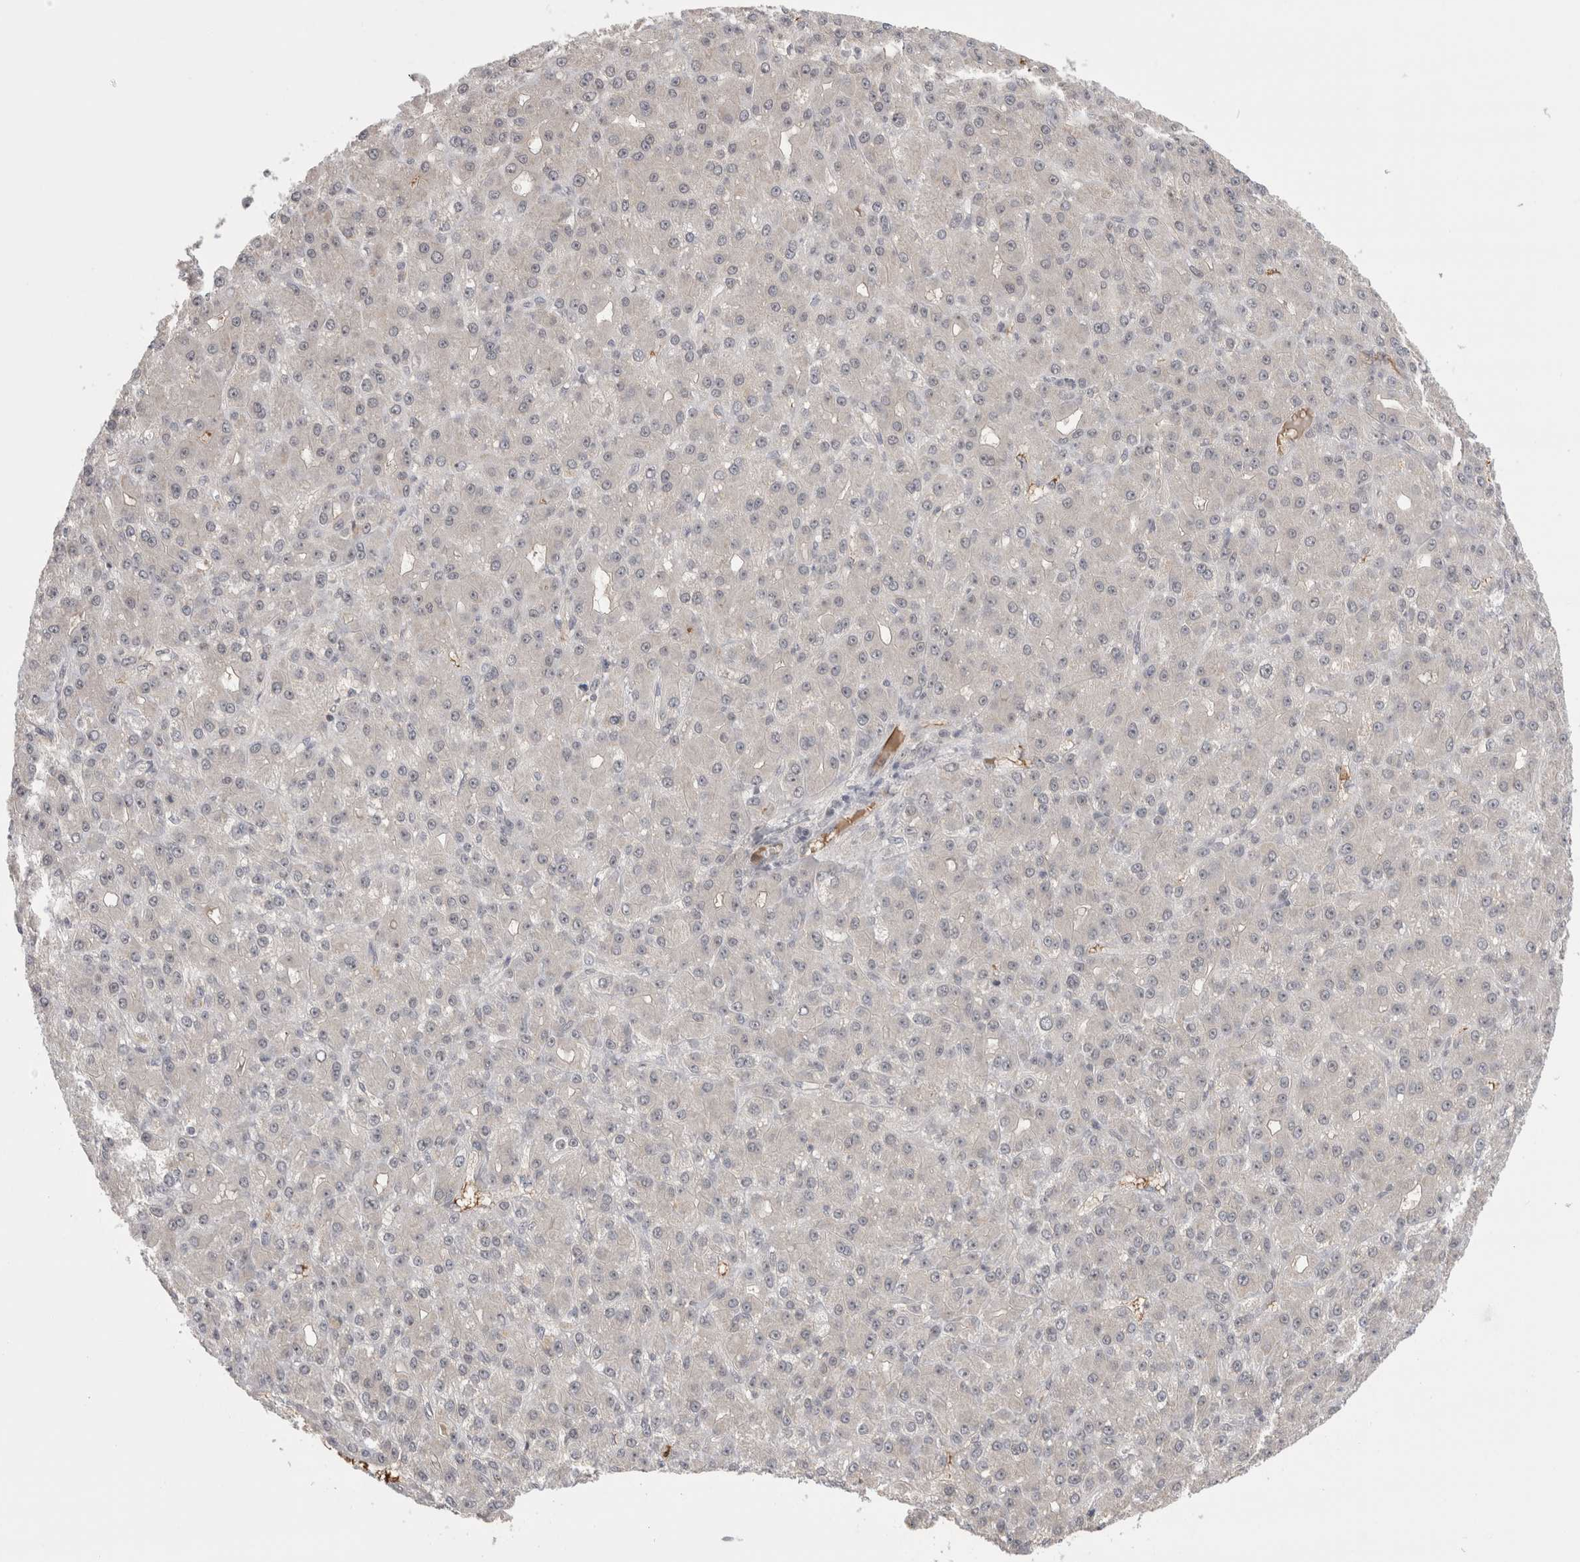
{"staining": {"intensity": "negative", "quantity": "none", "location": "none"}, "tissue": "liver cancer", "cell_type": "Tumor cells", "image_type": "cancer", "snomed": [{"axis": "morphology", "description": "Carcinoma, Hepatocellular, NOS"}, {"axis": "topography", "description": "Liver"}], "caption": "This is an IHC histopathology image of liver hepatocellular carcinoma. There is no expression in tumor cells.", "gene": "ZNF24", "patient": {"sex": "male", "age": 67}}